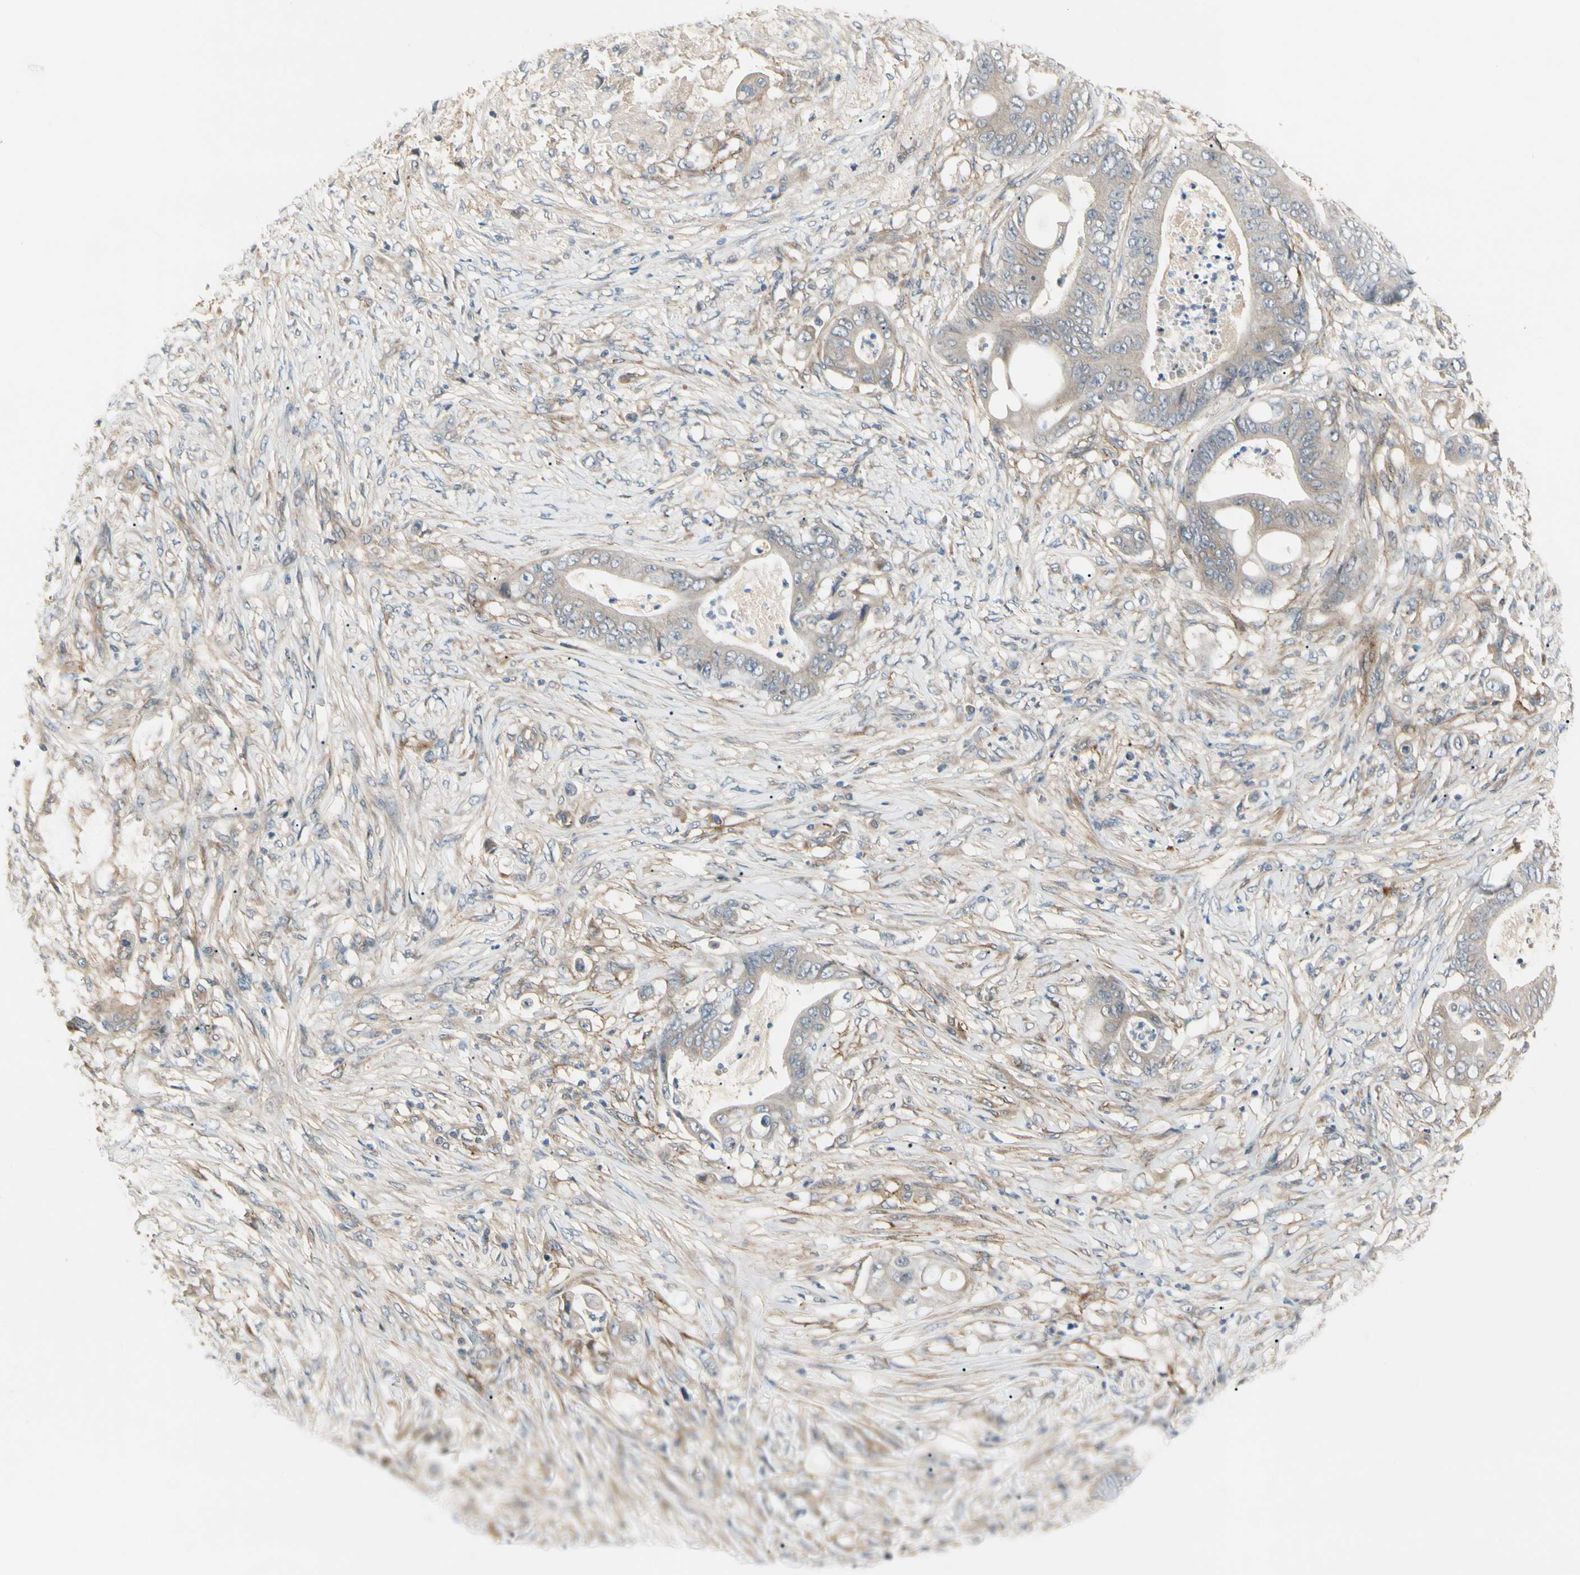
{"staining": {"intensity": "weak", "quantity": ">75%", "location": "cytoplasmic/membranous"}, "tissue": "stomach cancer", "cell_type": "Tumor cells", "image_type": "cancer", "snomed": [{"axis": "morphology", "description": "Adenocarcinoma, NOS"}, {"axis": "topography", "description": "Stomach"}], "caption": "Immunohistochemical staining of stomach cancer shows low levels of weak cytoplasmic/membranous positivity in about >75% of tumor cells.", "gene": "F2R", "patient": {"sex": "female", "age": 73}}